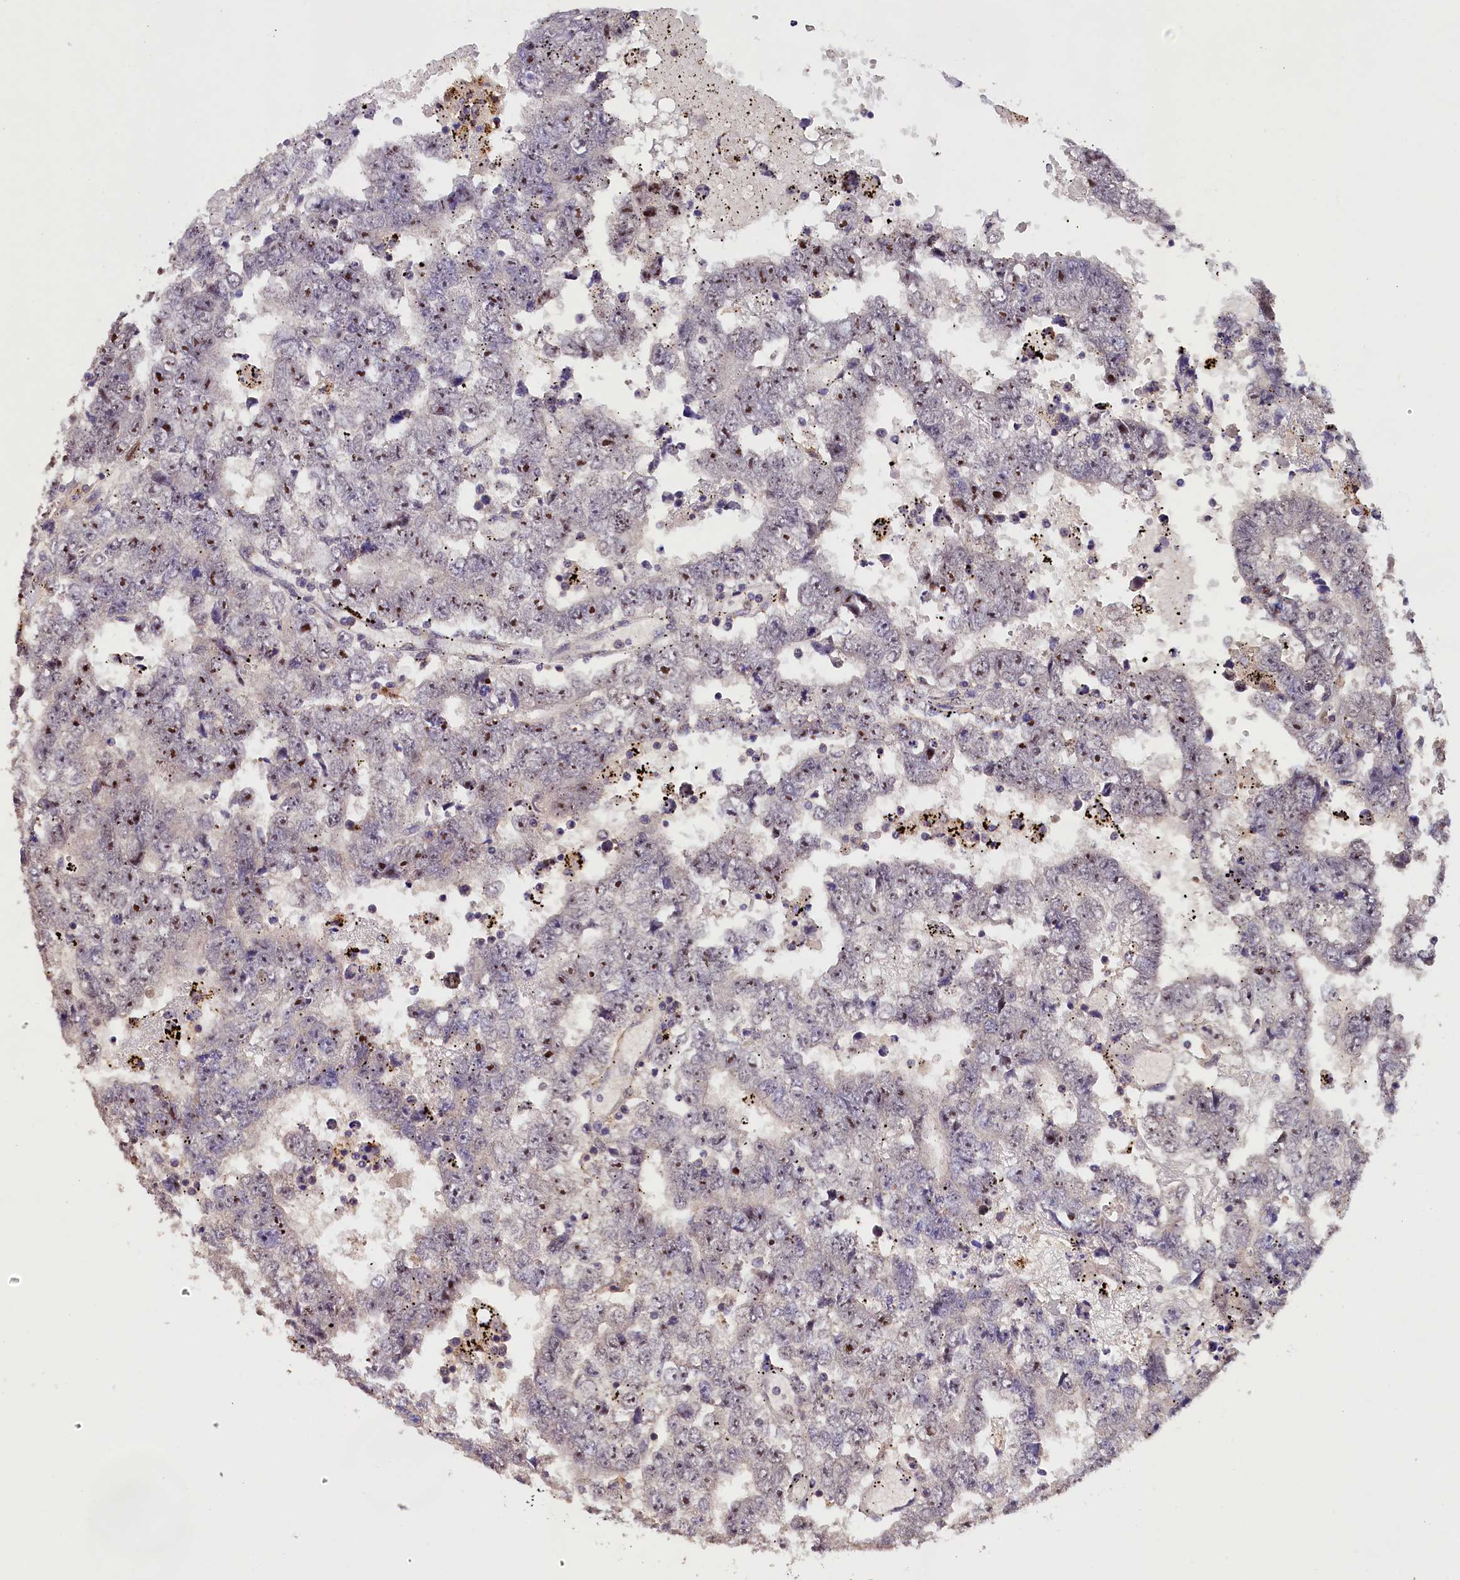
{"staining": {"intensity": "negative", "quantity": "none", "location": "none"}, "tissue": "testis cancer", "cell_type": "Tumor cells", "image_type": "cancer", "snomed": [{"axis": "morphology", "description": "Carcinoma, Embryonal, NOS"}, {"axis": "topography", "description": "Testis"}], "caption": "Protein analysis of embryonal carcinoma (testis) reveals no significant expression in tumor cells.", "gene": "PHAF1", "patient": {"sex": "male", "age": 25}}